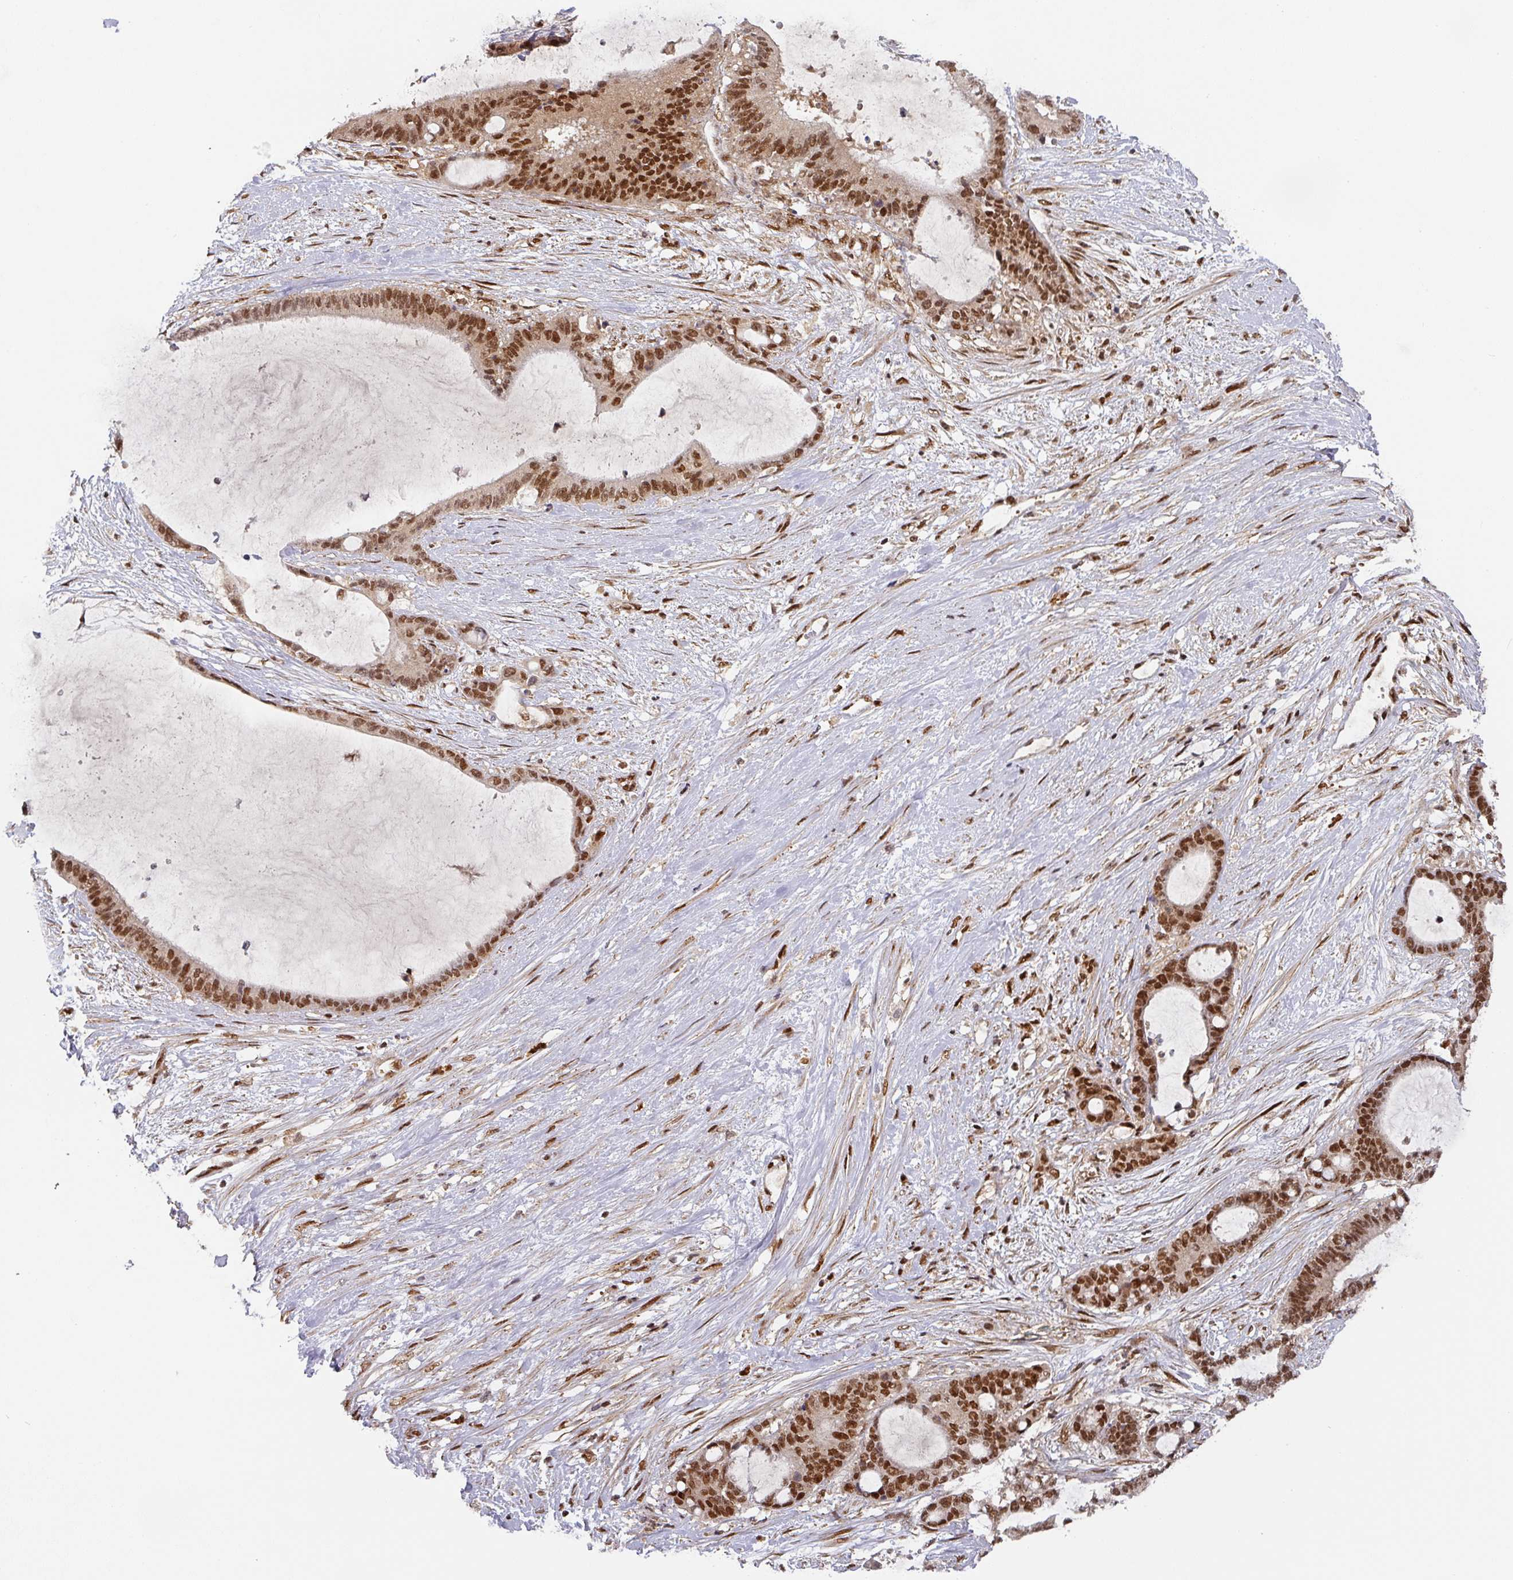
{"staining": {"intensity": "strong", "quantity": ">75%", "location": "nuclear"}, "tissue": "liver cancer", "cell_type": "Tumor cells", "image_type": "cancer", "snomed": [{"axis": "morphology", "description": "Normal tissue, NOS"}, {"axis": "morphology", "description": "Cholangiocarcinoma"}, {"axis": "topography", "description": "Liver"}, {"axis": "topography", "description": "Peripheral nerve tissue"}], "caption": "IHC micrograph of neoplastic tissue: liver cholangiocarcinoma stained using IHC displays high levels of strong protein expression localized specifically in the nuclear of tumor cells, appearing as a nuclear brown color.", "gene": "DIDO1", "patient": {"sex": "female", "age": 73}}